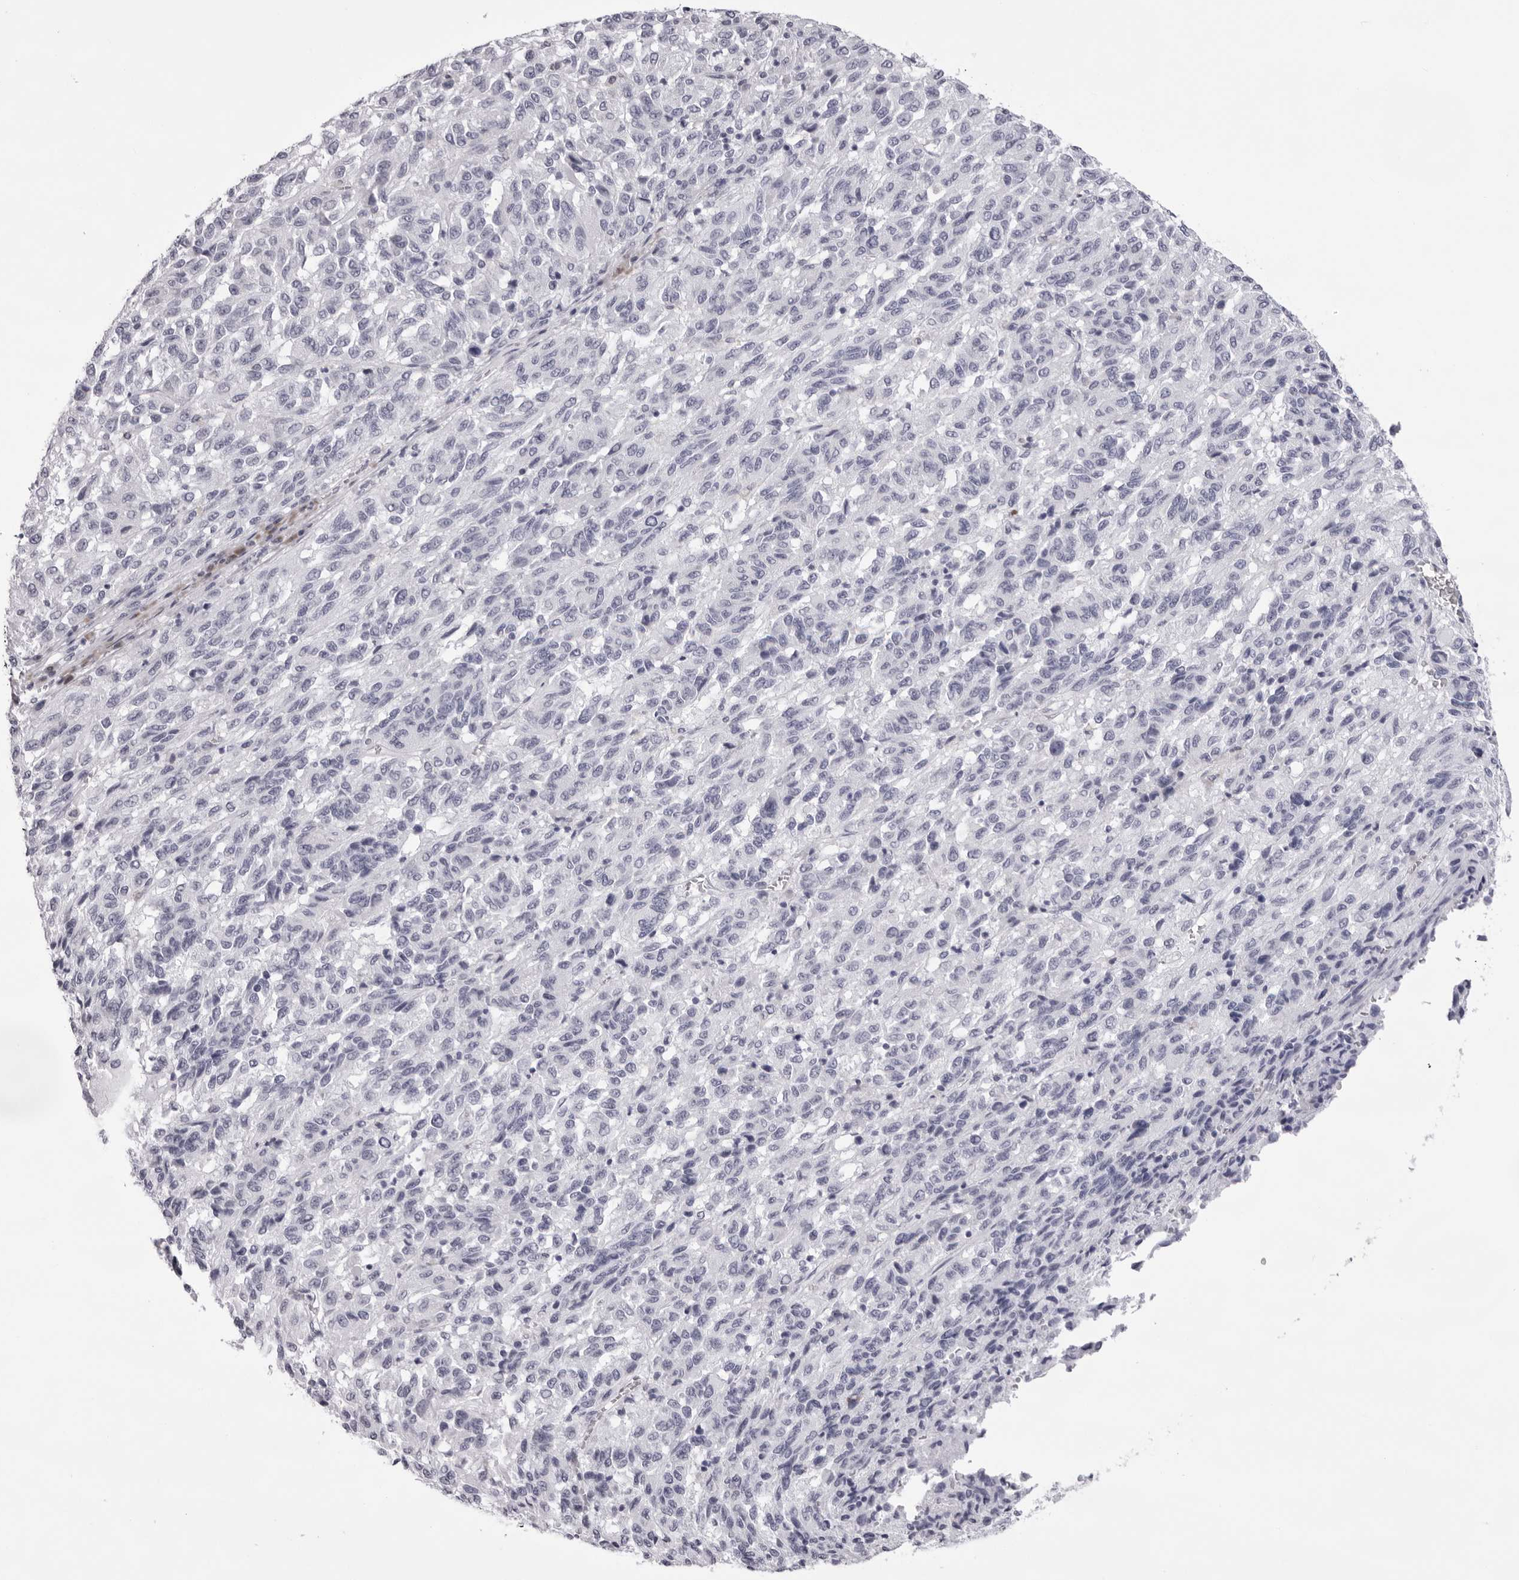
{"staining": {"intensity": "negative", "quantity": "none", "location": "none"}, "tissue": "melanoma", "cell_type": "Tumor cells", "image_type": "cancer", "snomed": [{"axis": "morphology", "description": "Malignant melanoma, Metastatic site"}, {"axis": "topography", "description": "Lung"}], "caption": "Immunohistochemical staining of human melanoma shows no significant expression in tumor cells. (DAB (3,3'-diaminobenzidine) immunohistochemistry, high magnification).", "gene": "SMIM2", "patient": {"sex": "male", "age": 64}}